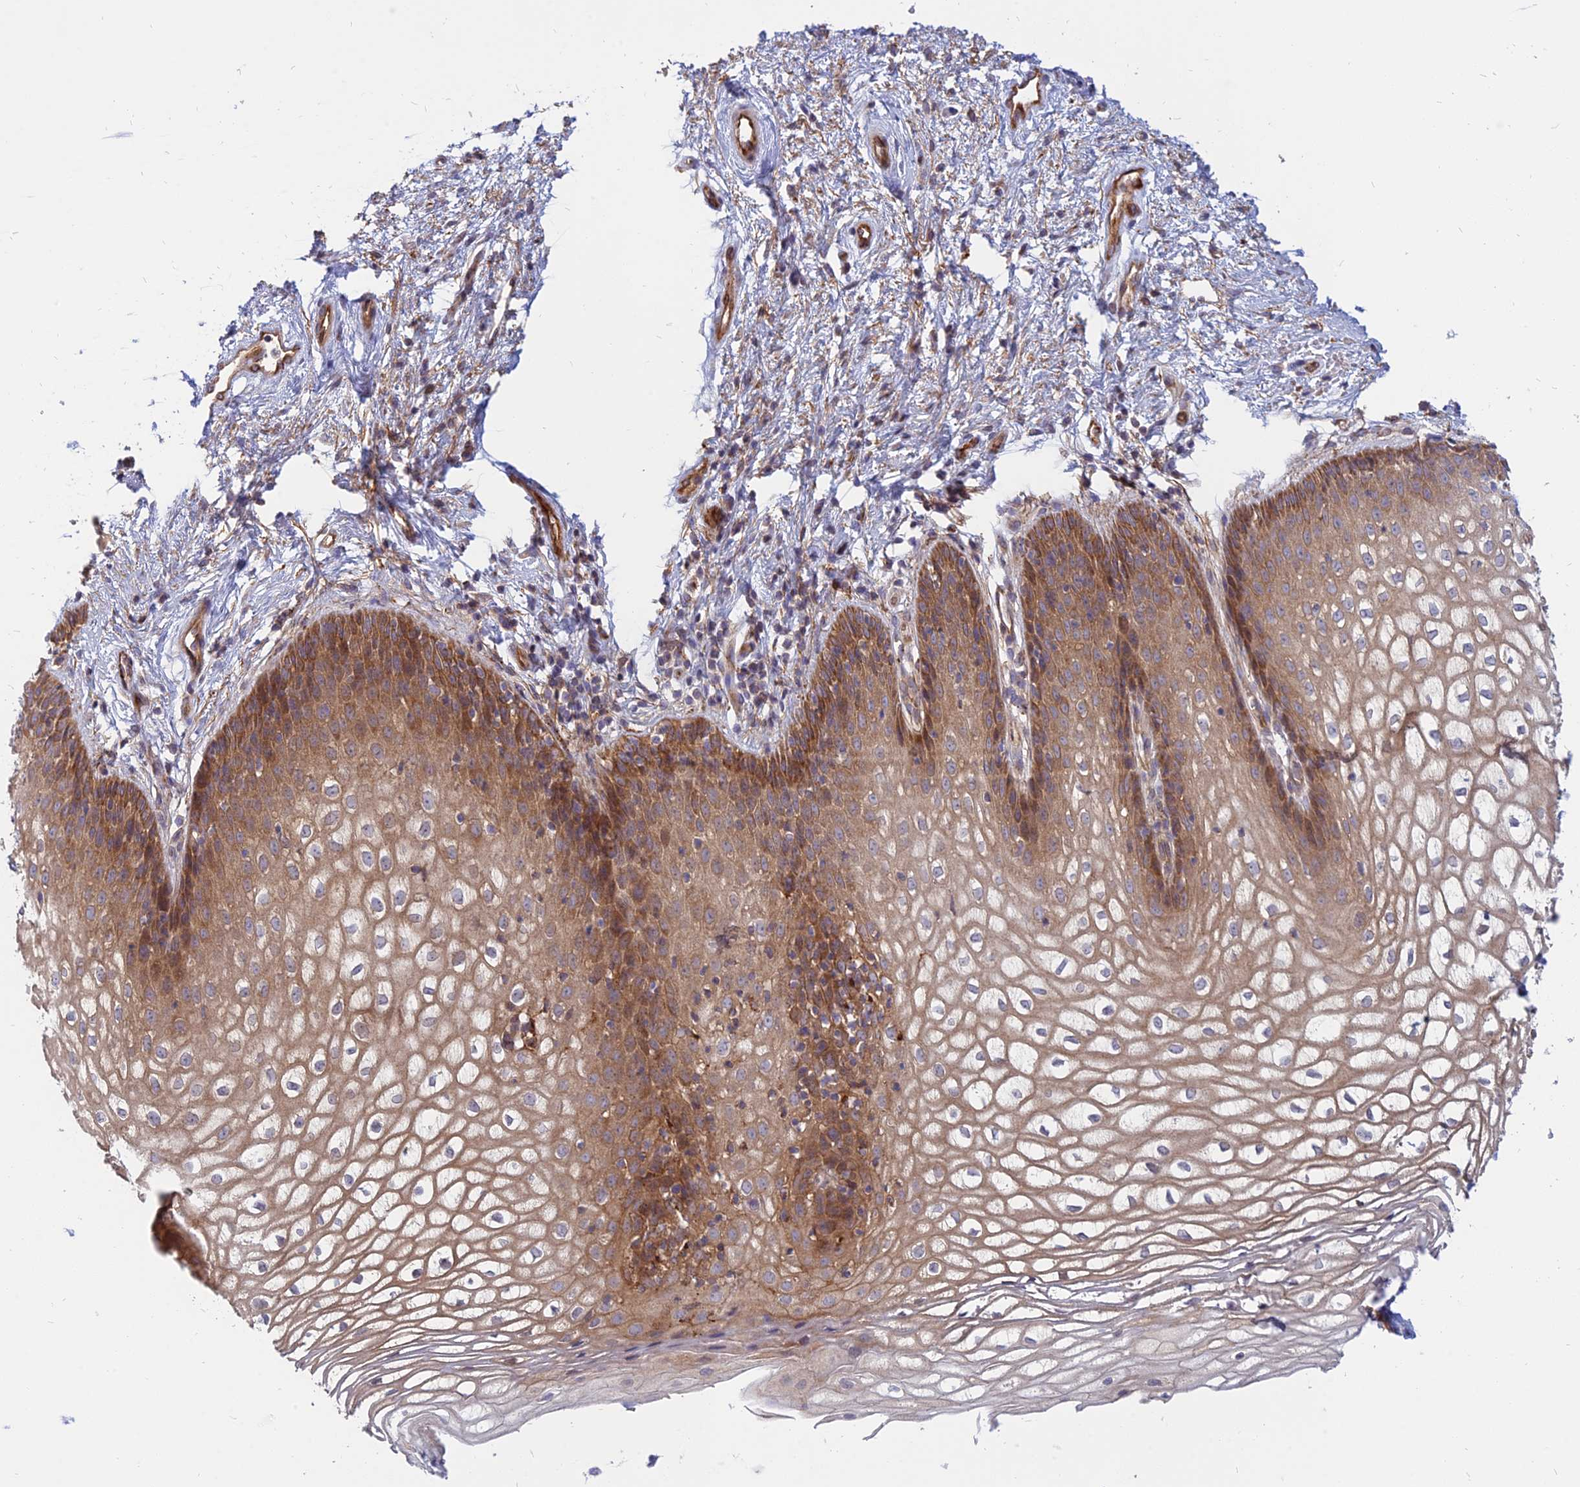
{"staining": {"intensity": "moderate", "quantity": "25%-75%", "location": "cytoplasmic/membranous"}, "tissue": "vagina", "cell_type": "Squamous epithelial cells", "image_type": "normal", "snomed": [{"axis": "morphology", "description": "Normal tissue, NOS"}, {"axis": "topography", "description": "Vagina"}], "caption": "Immunohistochemical staining of normal vagina displays medium levels of moderate cytoplasmic/membranous staining in approximately 25%-75% of squamous epithelial cells.", "gene": "PHKA2", "patient": {"sex": "female", "age": 34}}